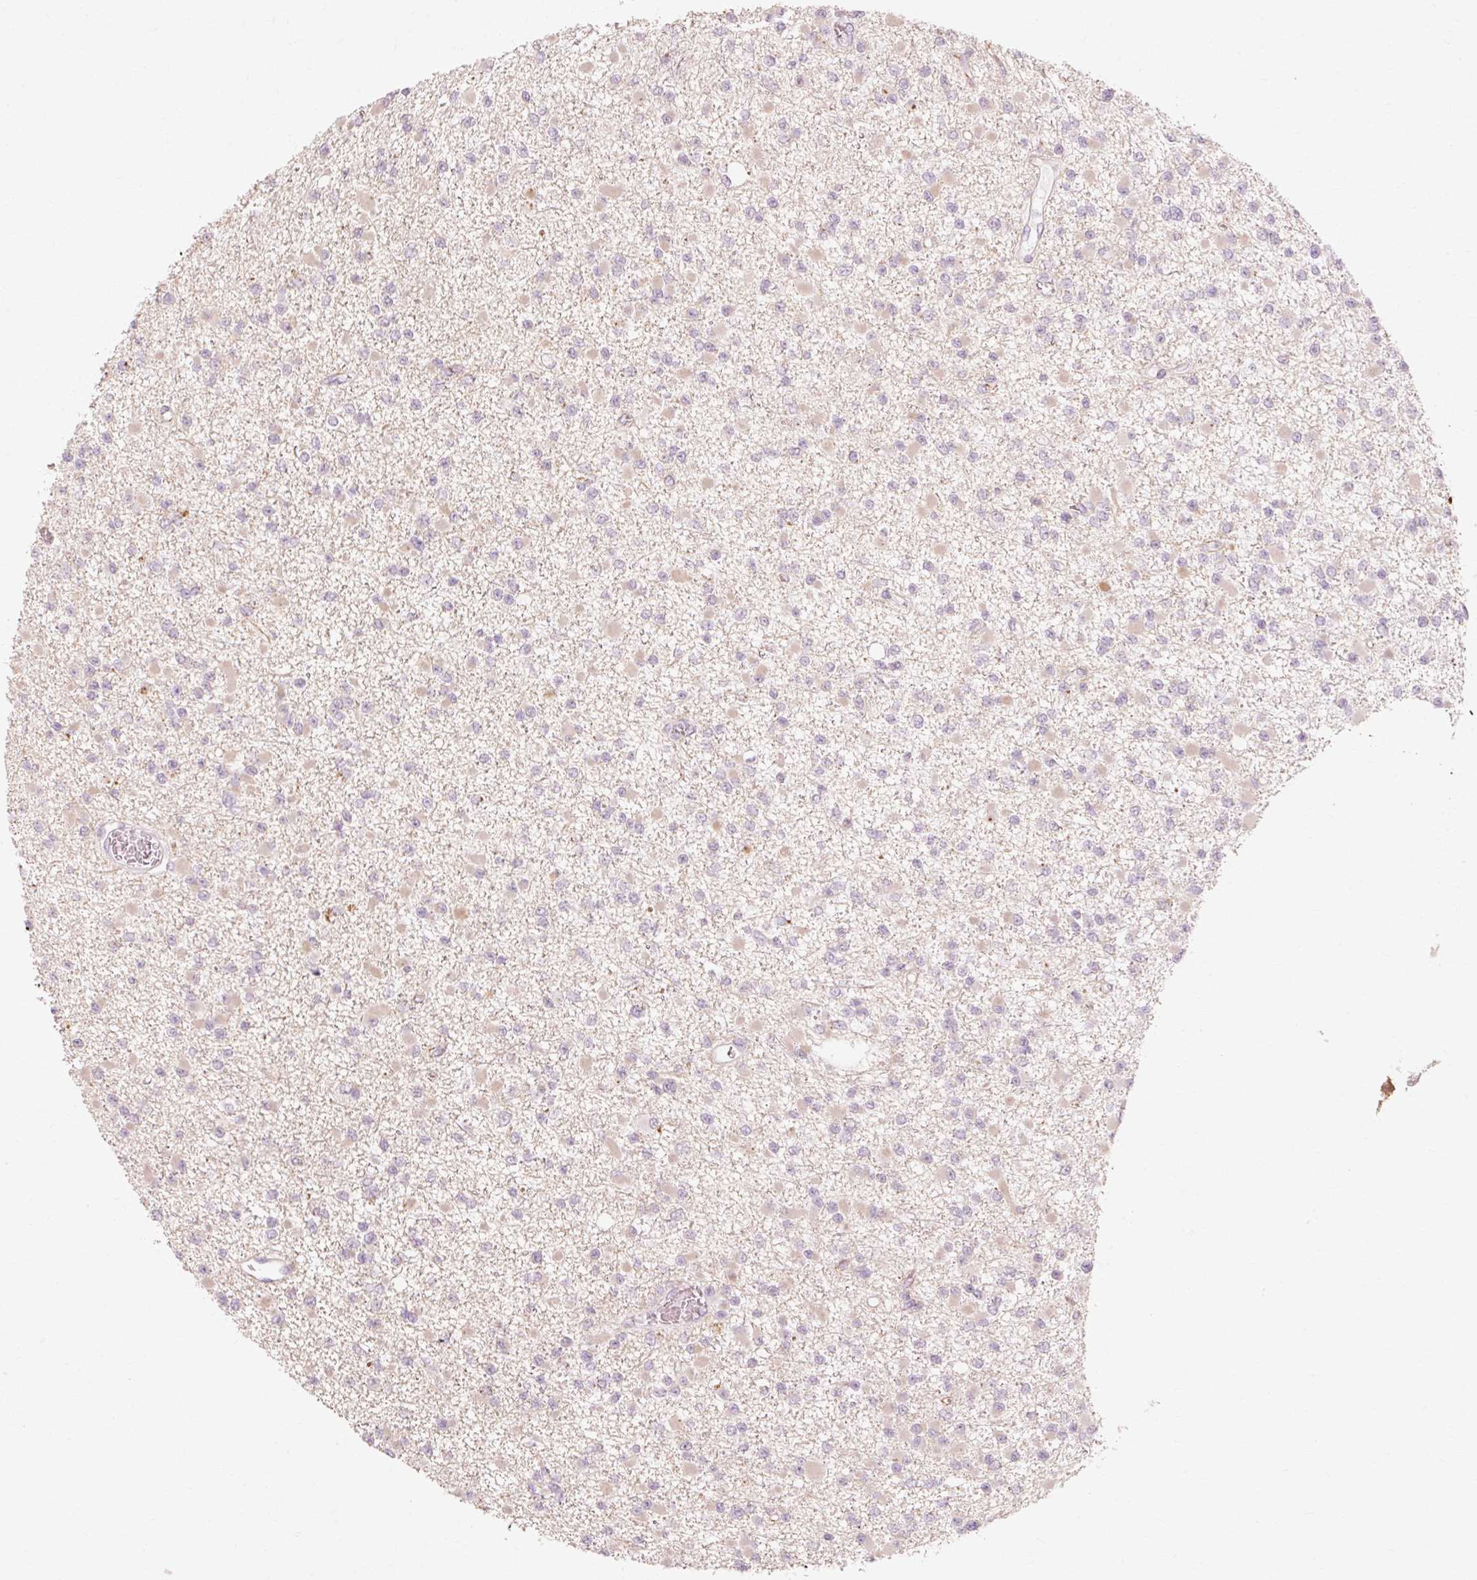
{"staining": {"intensity": "negative", "quantity": "none", "location": "none"}, "tissue": "glioma", "cell_type": "Tumor cells", "image_type": "cancer", "snomed": [{"axis": "morphology", "description": "Glioma, malignant, Low grade"}, {"axis": "topography", "description": "Brain"}], "caption": "There is no significant staining in tumor cells of low-grade glioma (malignant).", "gene": "TRIM73", "patient": {"sex": "female", "age": 22}}